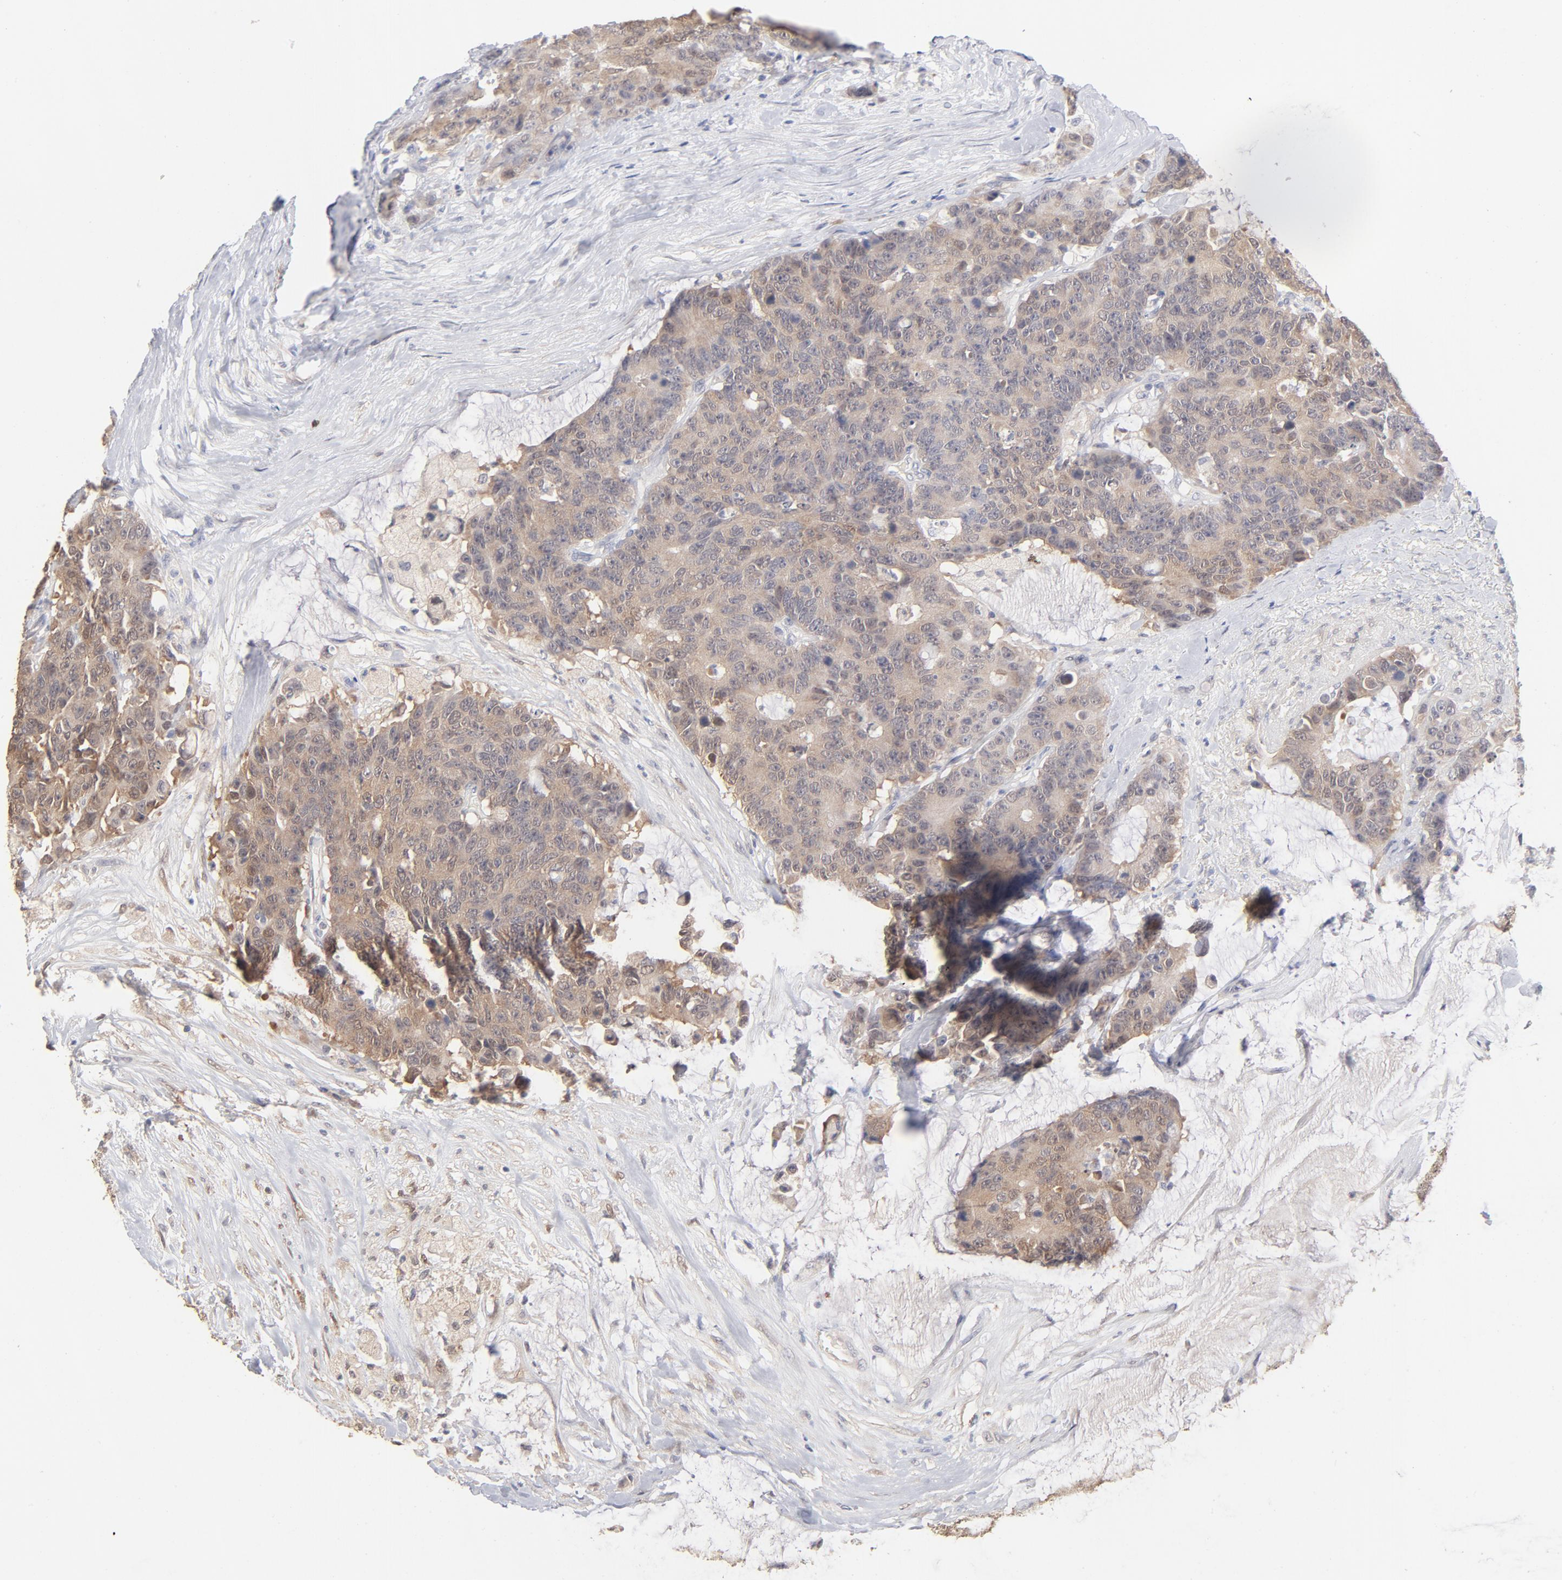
{"staining": {"intensity": "moderate", "quantity": ">75%", "location": "cytoplasmic/membranous"}, "tissue": "colorectal cancer", "cell_type": "Tumor cells", "image_type": "cancer", "snomed": [{"axis": "morphology", "description": "Adenocarcinoma, NOS"}, {"axis": "topography", "description": "Colon"}], "caption": "Tumor cells demonstrate medium levels of moderate cytoplasmic/membranous expression in approximately >75% of cells in human colorectal cancer (adenocarcinoma).", "gene": "MIF", "patient": {"sex": "female", "age": 86}}